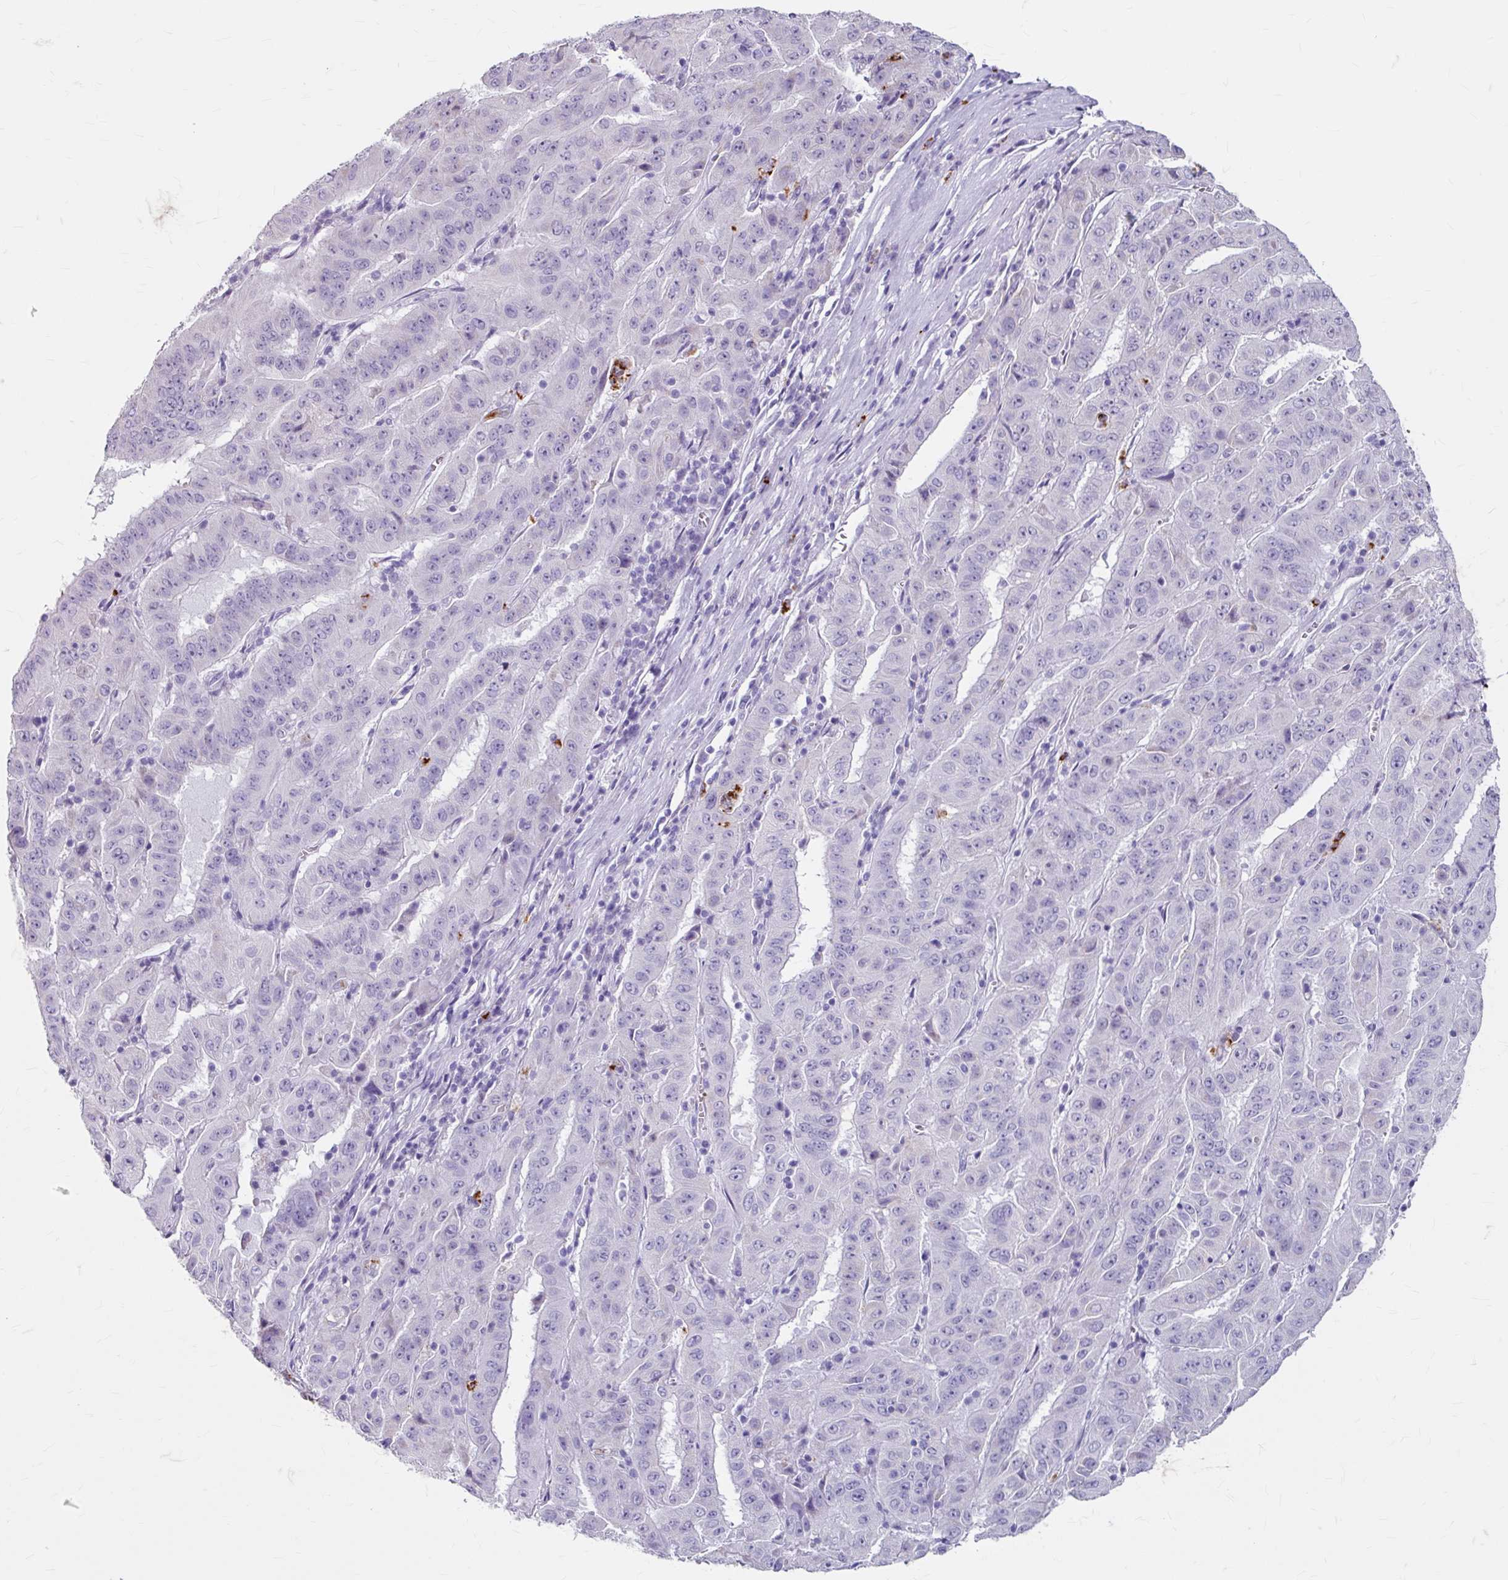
{"staining": {"intensity": "negative", "quantity": "none", "location": "none"}, "tissue": "pancreatic cancer", "cell_type": "Tumor cells", "image_type": "cancer", "snomed": [{"axis": "morphology", "description": "Adenocarcinoma, NOS"}, {"axis": "topography", "description": "Pancreas"}], "caption": "Immunohistochemical staining of adenocarcinoma (pancreatic) displays no significant positivity in tumor cells. Nuclei are stained in blue.", "gene": "ANKRD1", "patient": {"sex": "male", "age": 63}}